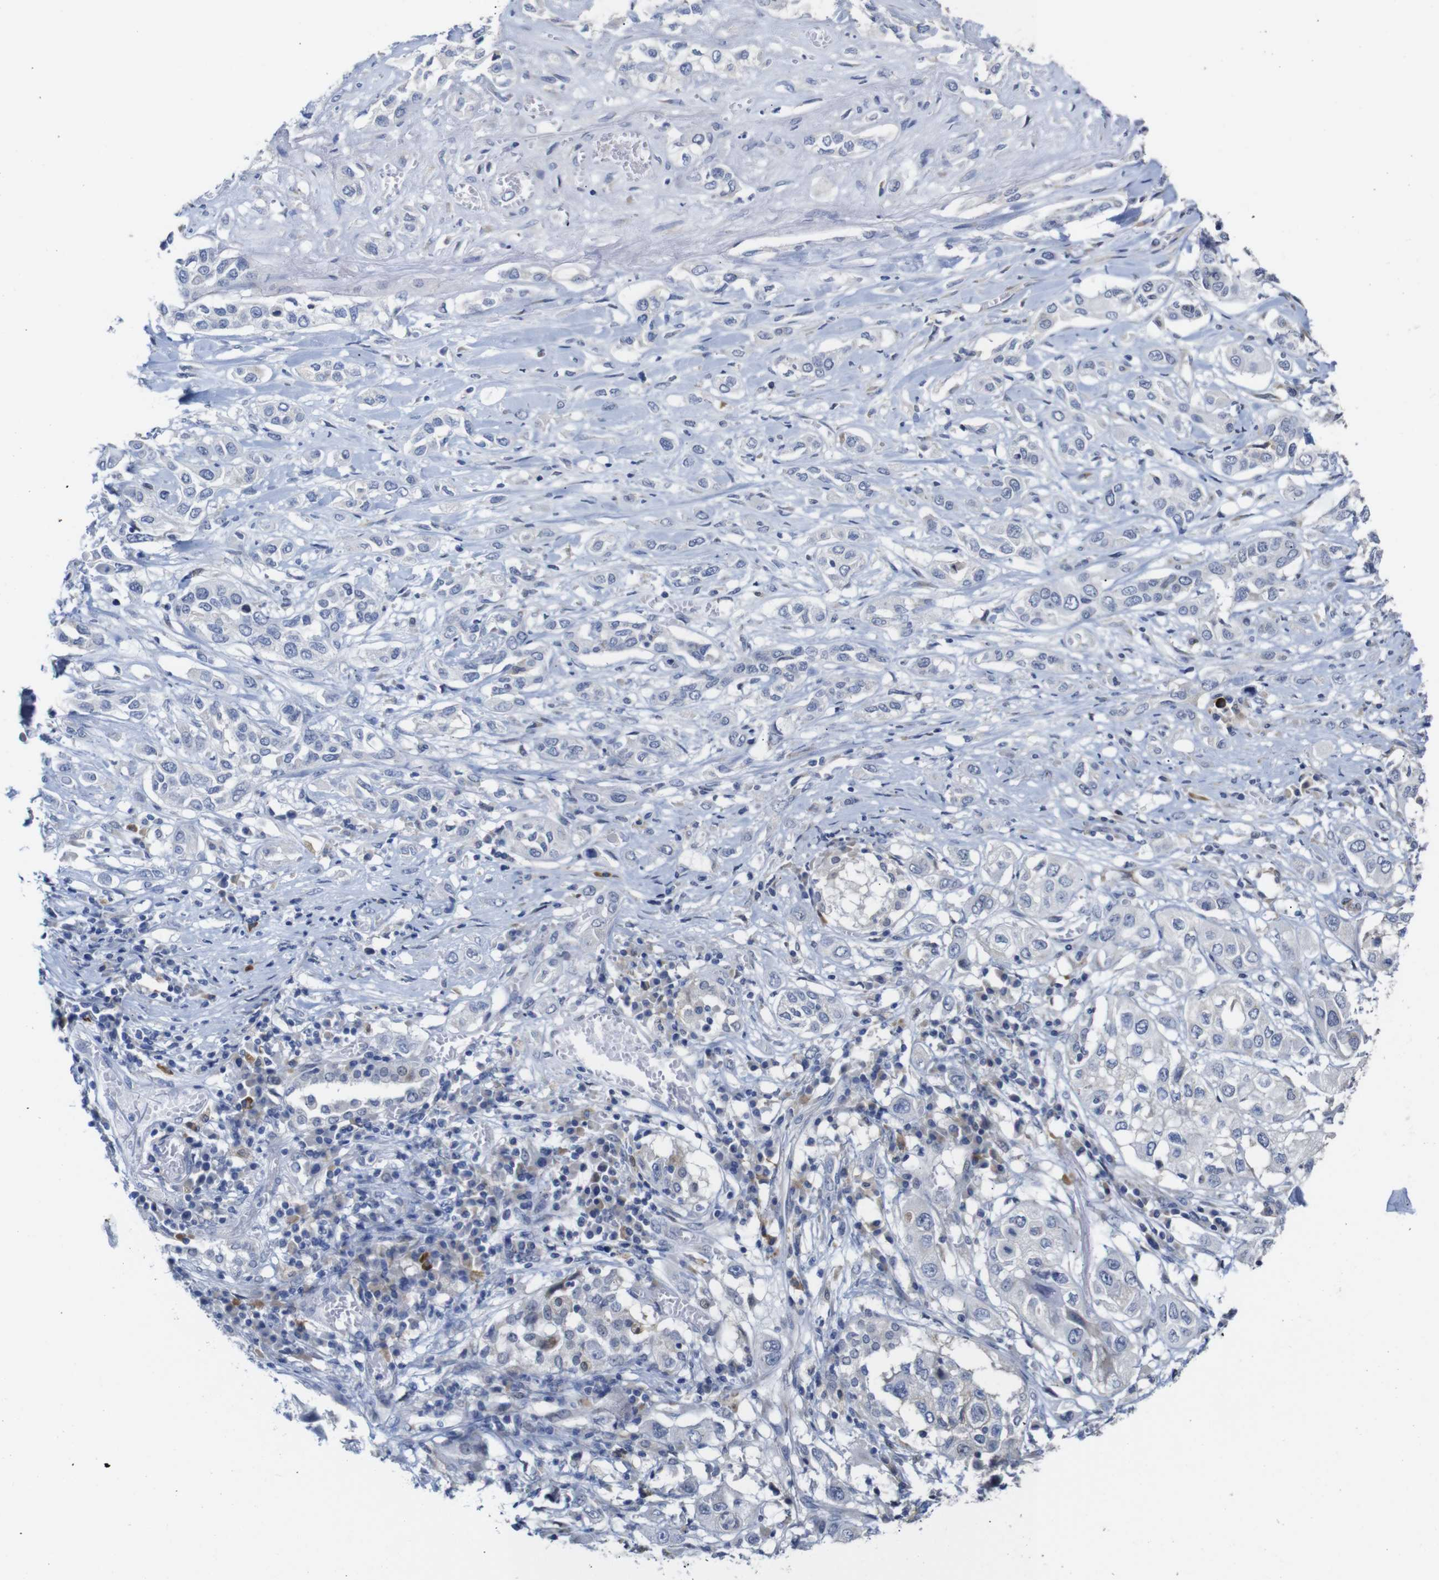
{"staining": {"intensity": "negative", "quantity": "none", "location": "none"}, "tissue": "lung cancer", "cell_type": "Tumor cells", "image_type": "cancer", "snomed": [{"axis": "morphology", "description": "Squamous cell carcinoma, NOS"}, {"axis": "topography", "description": "Lung"}], "caption": "Immunohistochemistry (IHC) histopathology image of neoplastic tissue: human lung cancer stained with DAB reveals no significant protein staining in tumor cells. Brightfield microscopy of immunohistochemistry (IHC) stained with DAB (3,3'-diaminobenzidine) (brown) and hematoxylin (blue), captured at high magnification.", "gene": "TCEAL9", "patient": {"sex": "male", "age": 71}}